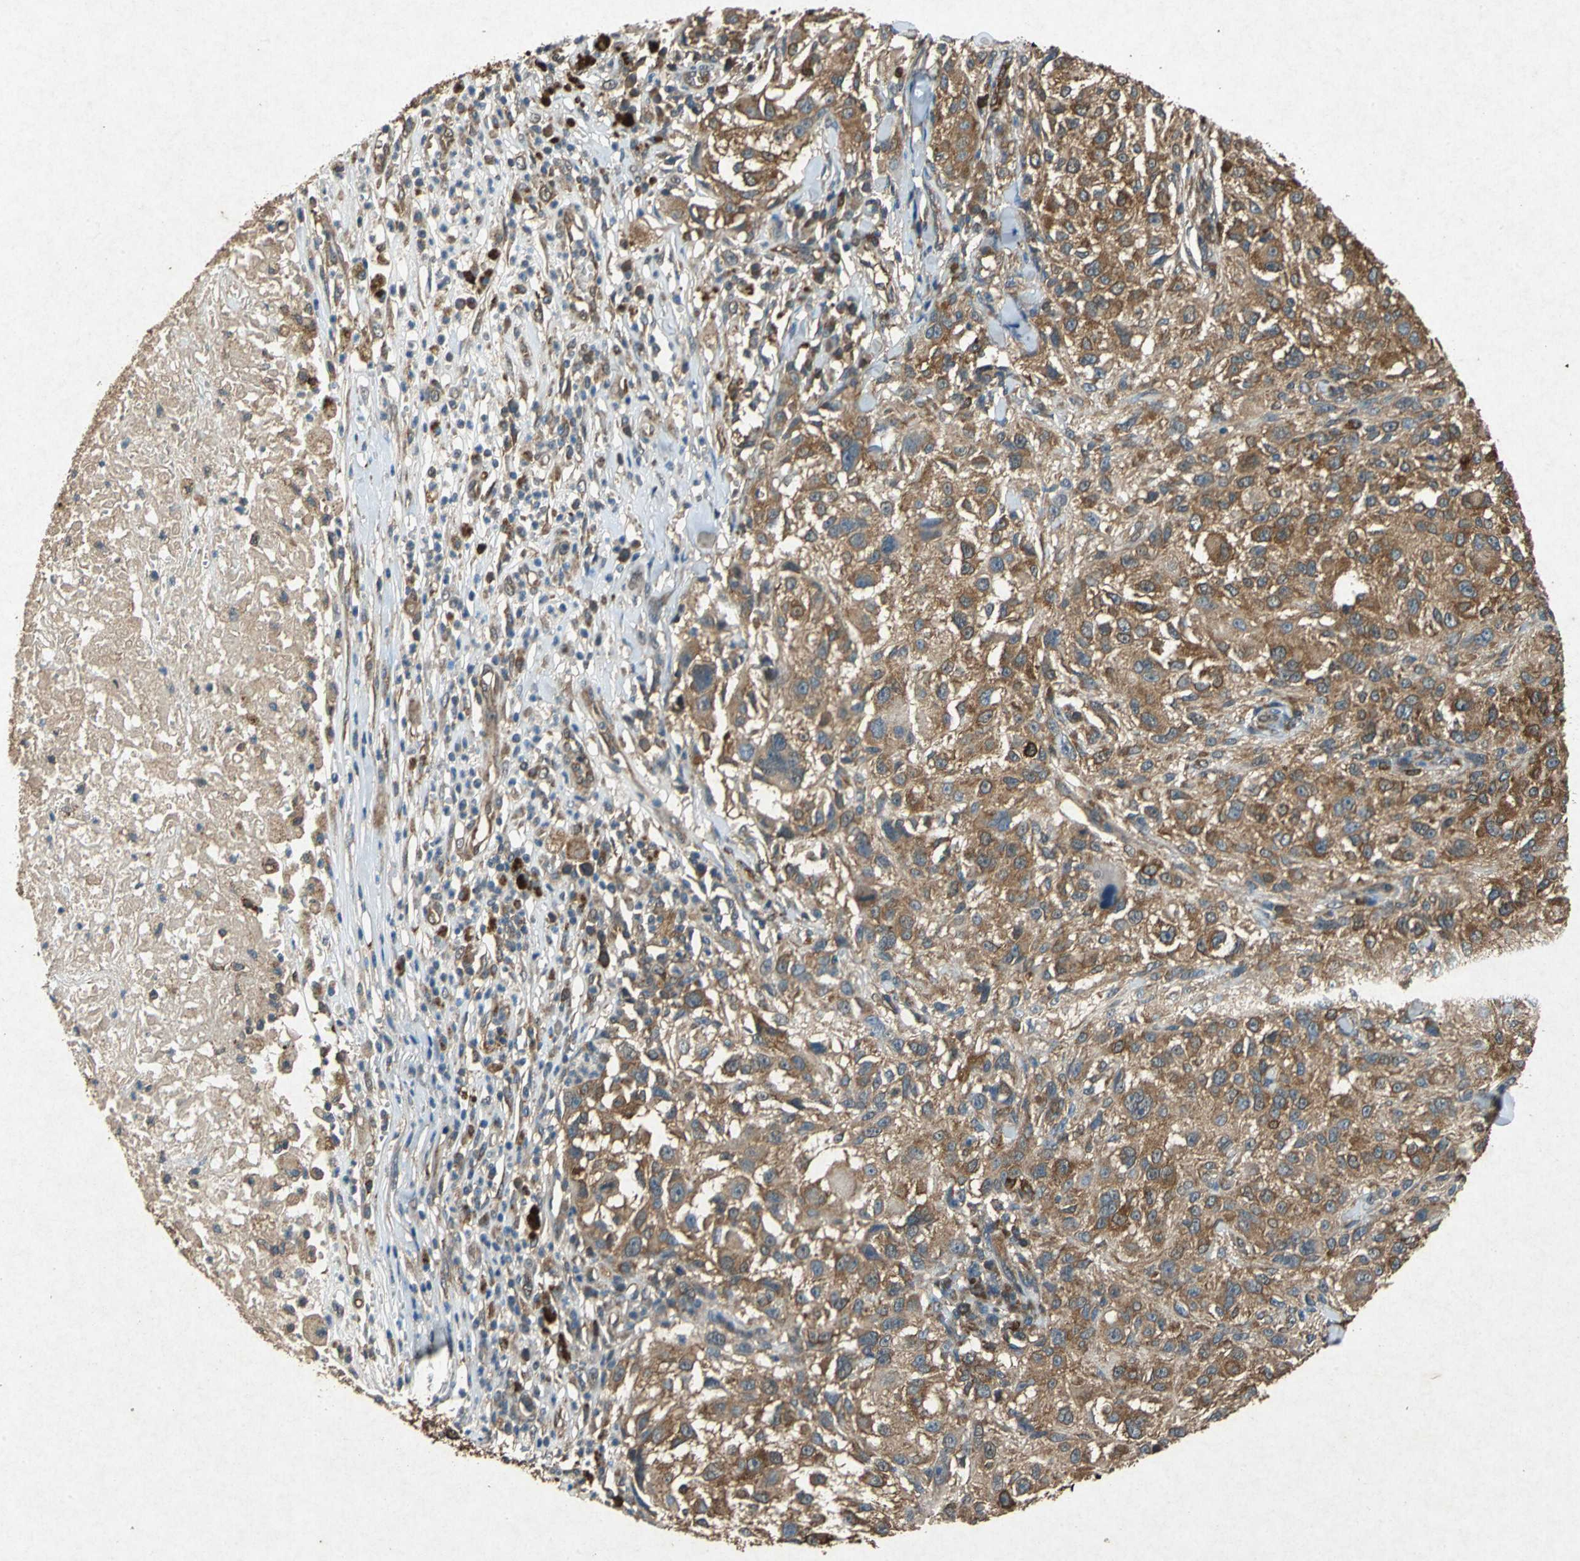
{"staining": {"intensity": "moderate", "quantity": ">75%", "location": "cytoplasmic/membranous"}, "tissue": "melanoma", "cell_type": "Tumor cells", "image_type": "cancer", "snomed": [{"axis": "morphology", "description": "Necrosis, NOS"}, {"axis": "morphology", "description": "Malignant melanoma, NOS"}, {"axis": "topography", "description": "Skin"}], "caption": "Immunohistochemistry of human melanoma displays medium levels of moderate cytoplasmic/membranous positivity in about >75% of tumor cells.", "gene": "HSP90AB1", "patient": {"sex": "female", "age": 87}}